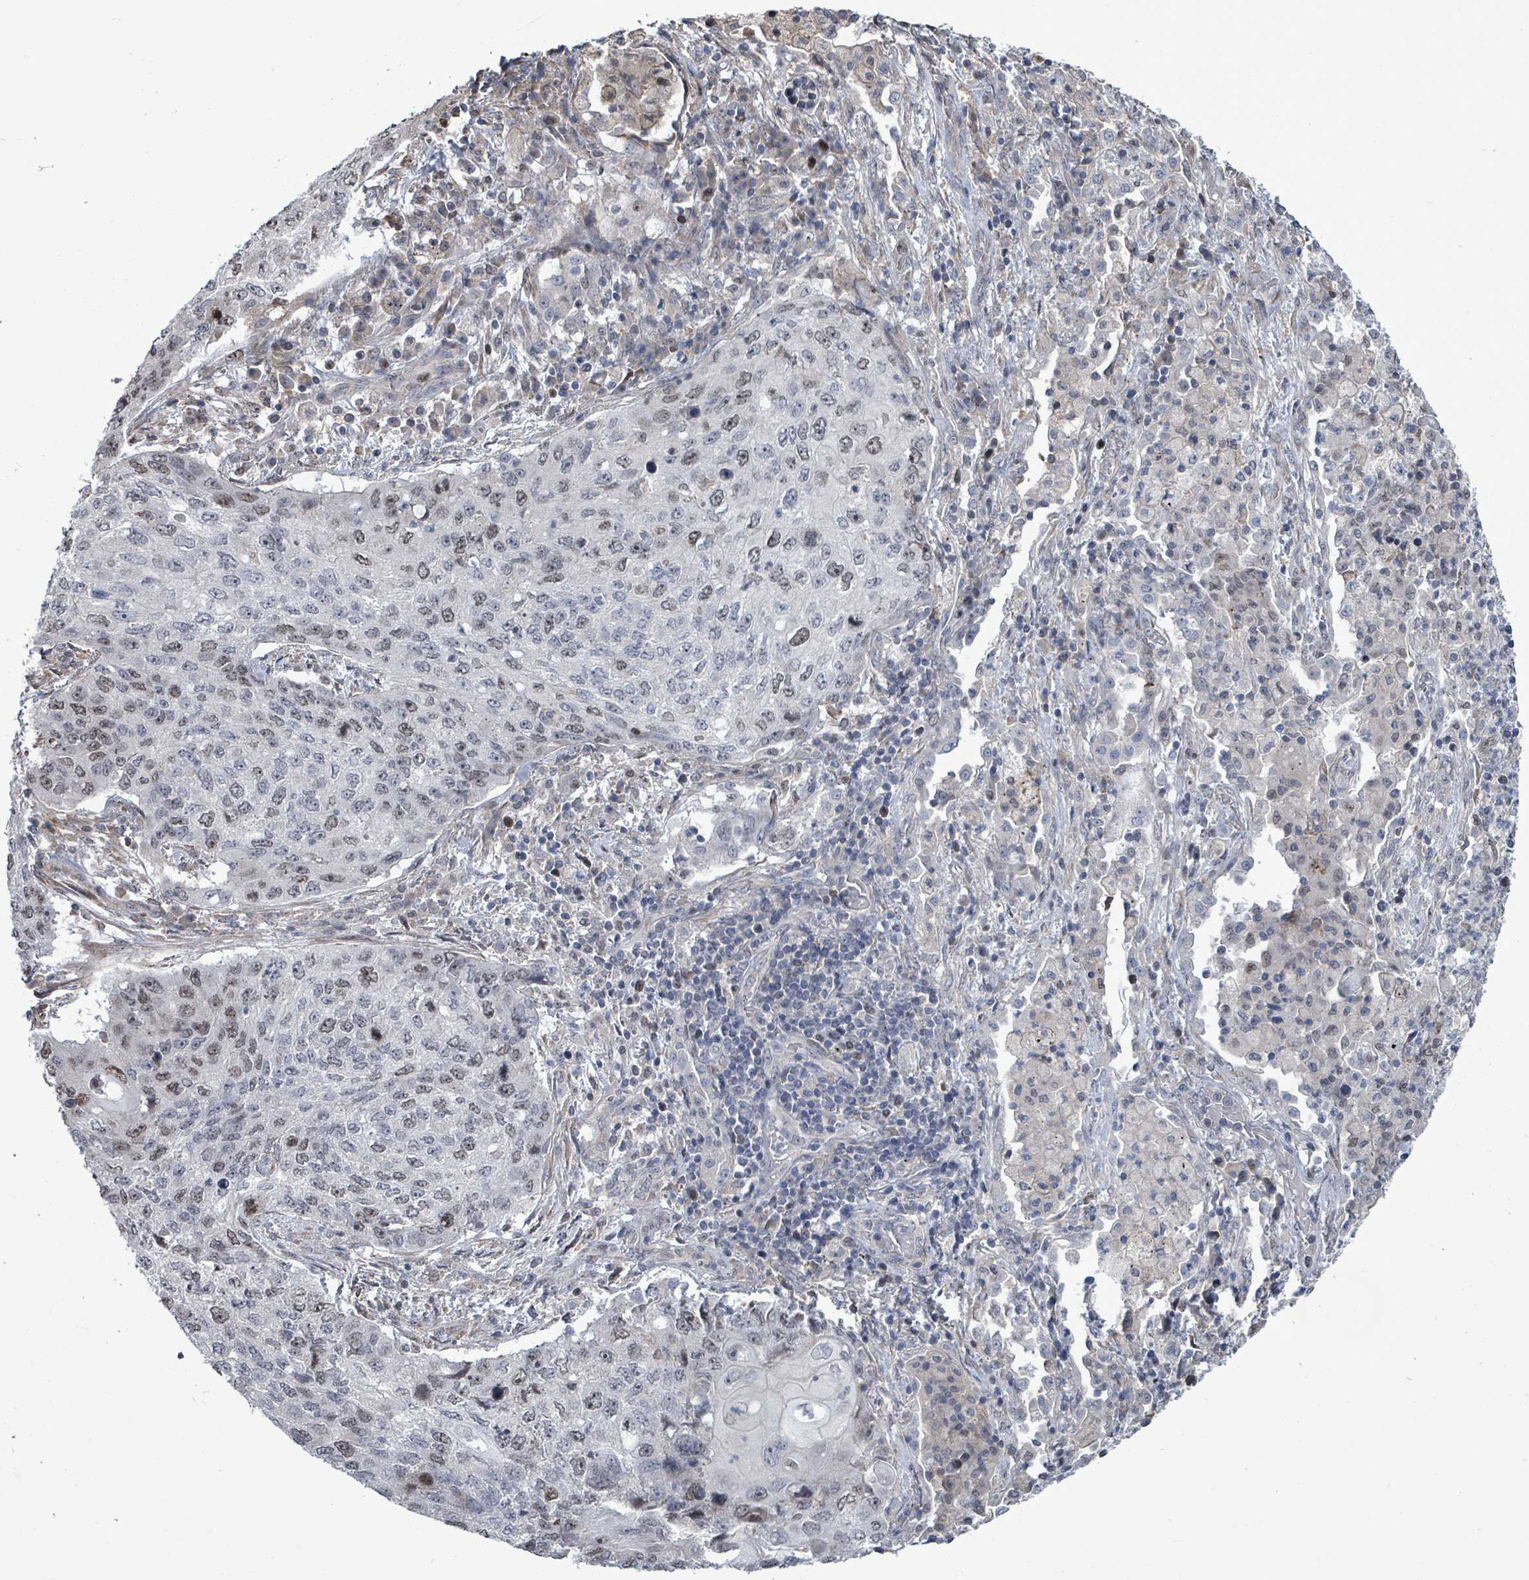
{"staining": {"intensity": "weak", "quantity": "25%-75%", "location": "nuclear"}, "tissue": "lung cancer", "cell_type": "Tumor cells", "image_type": "cancer", "snomed": [{"axis": "morphology", "description": "Squamous cell carcinoma, NOS"}, {"axis": "topography", "description": "Lung"}], "caption": "Human squamous cell carcinoma (lung) stained for a protein (brown) demonstrates weak nuclear positive staining in about 25%-75% of tumor cells.", "gene": "PAPSS1", "patient": {"sex": "female", "age": 63}}